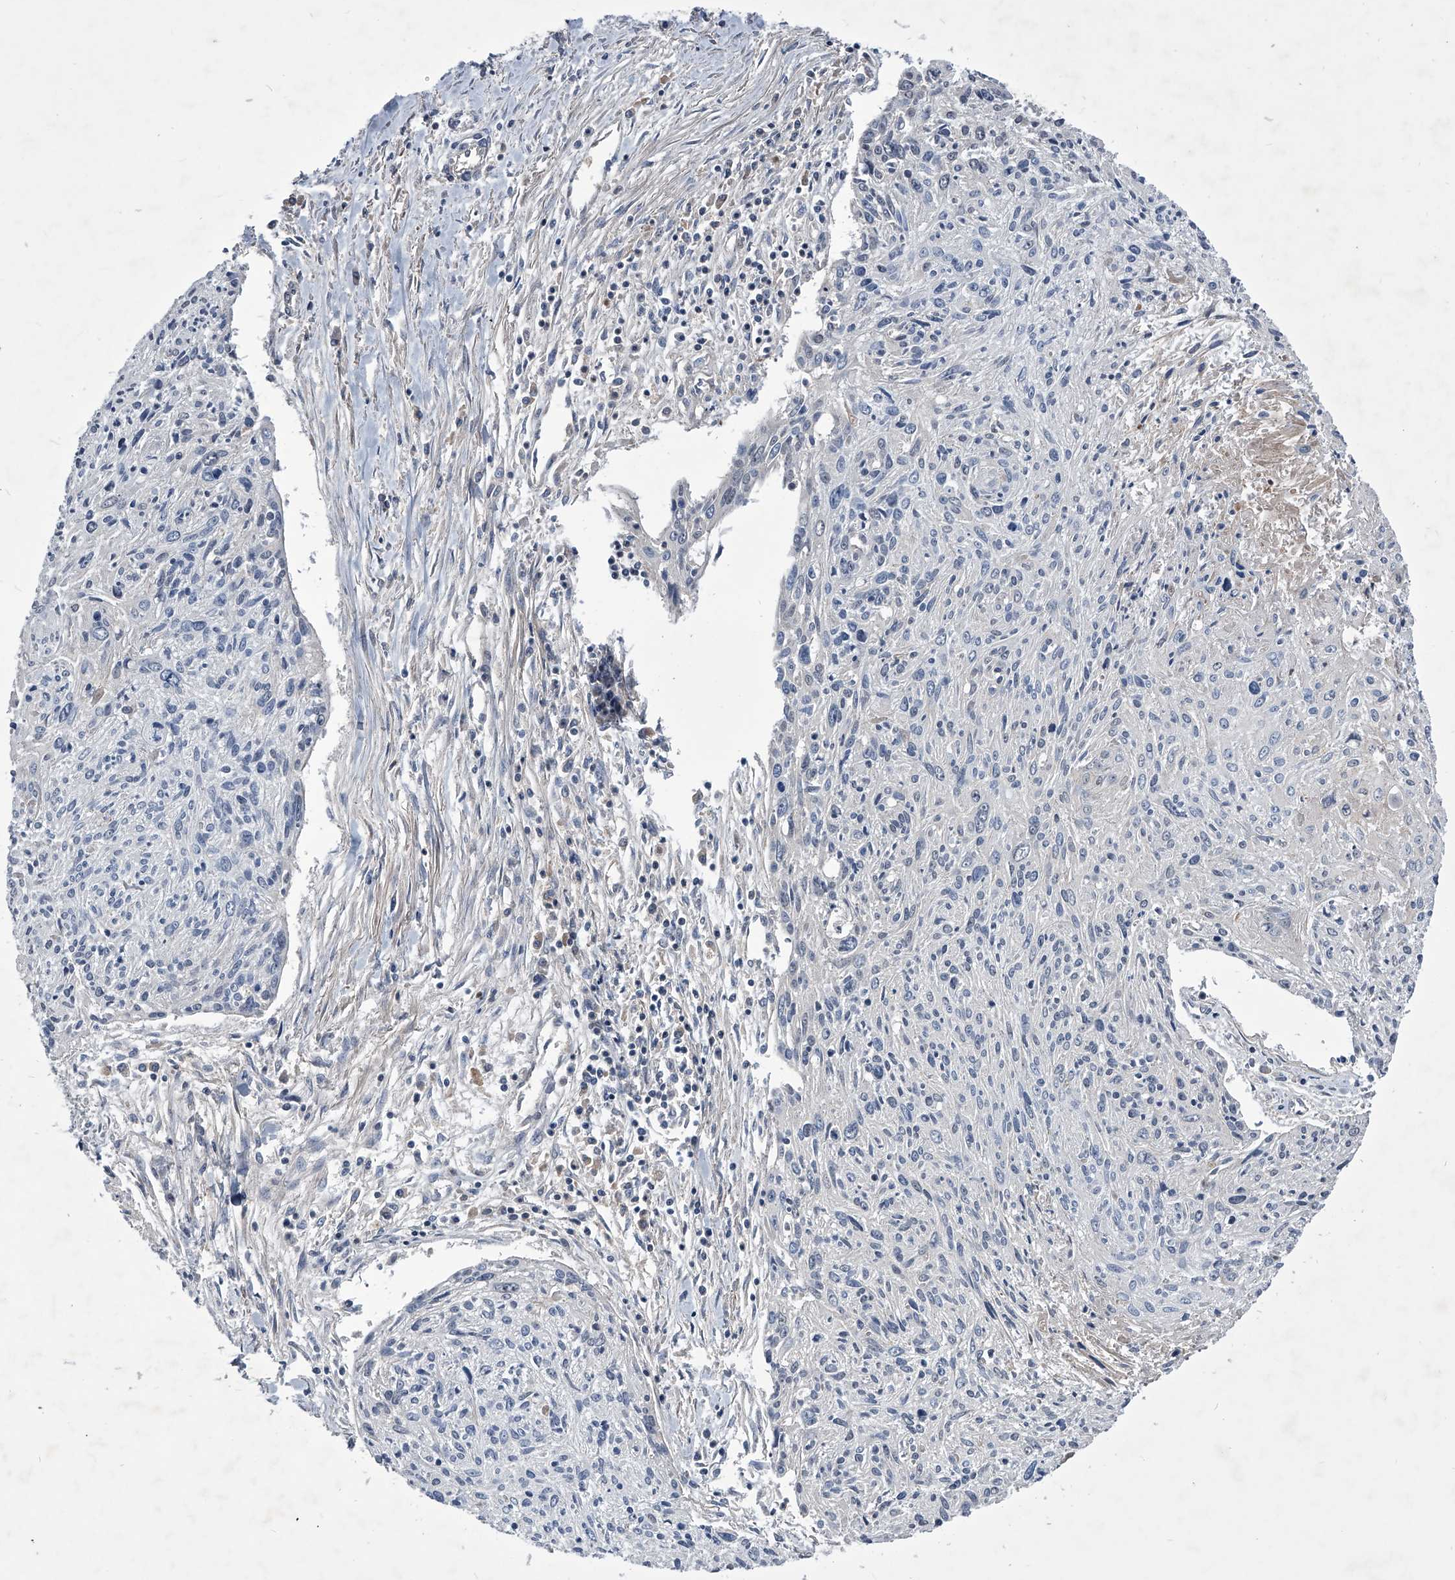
{"staining": {"intensity": "negative", "quantity": "none", "location": "none"}, "tissue": "cervical cancer", "cell_type": "Tumor cells", "image_type": "cancer", "snomed": [{"axis": "morphology", "description": "Squamous cell carcinoma, NOS"}, {"axis": "topography", "description": "Cervix"}], "caption": "IHC image of cervical squamous cell carcinoma stained for a protein (brown), which displays no staining in tumor cells.", "gene": "ZNF76", "patient": {"sex": "female", "age": 51}}